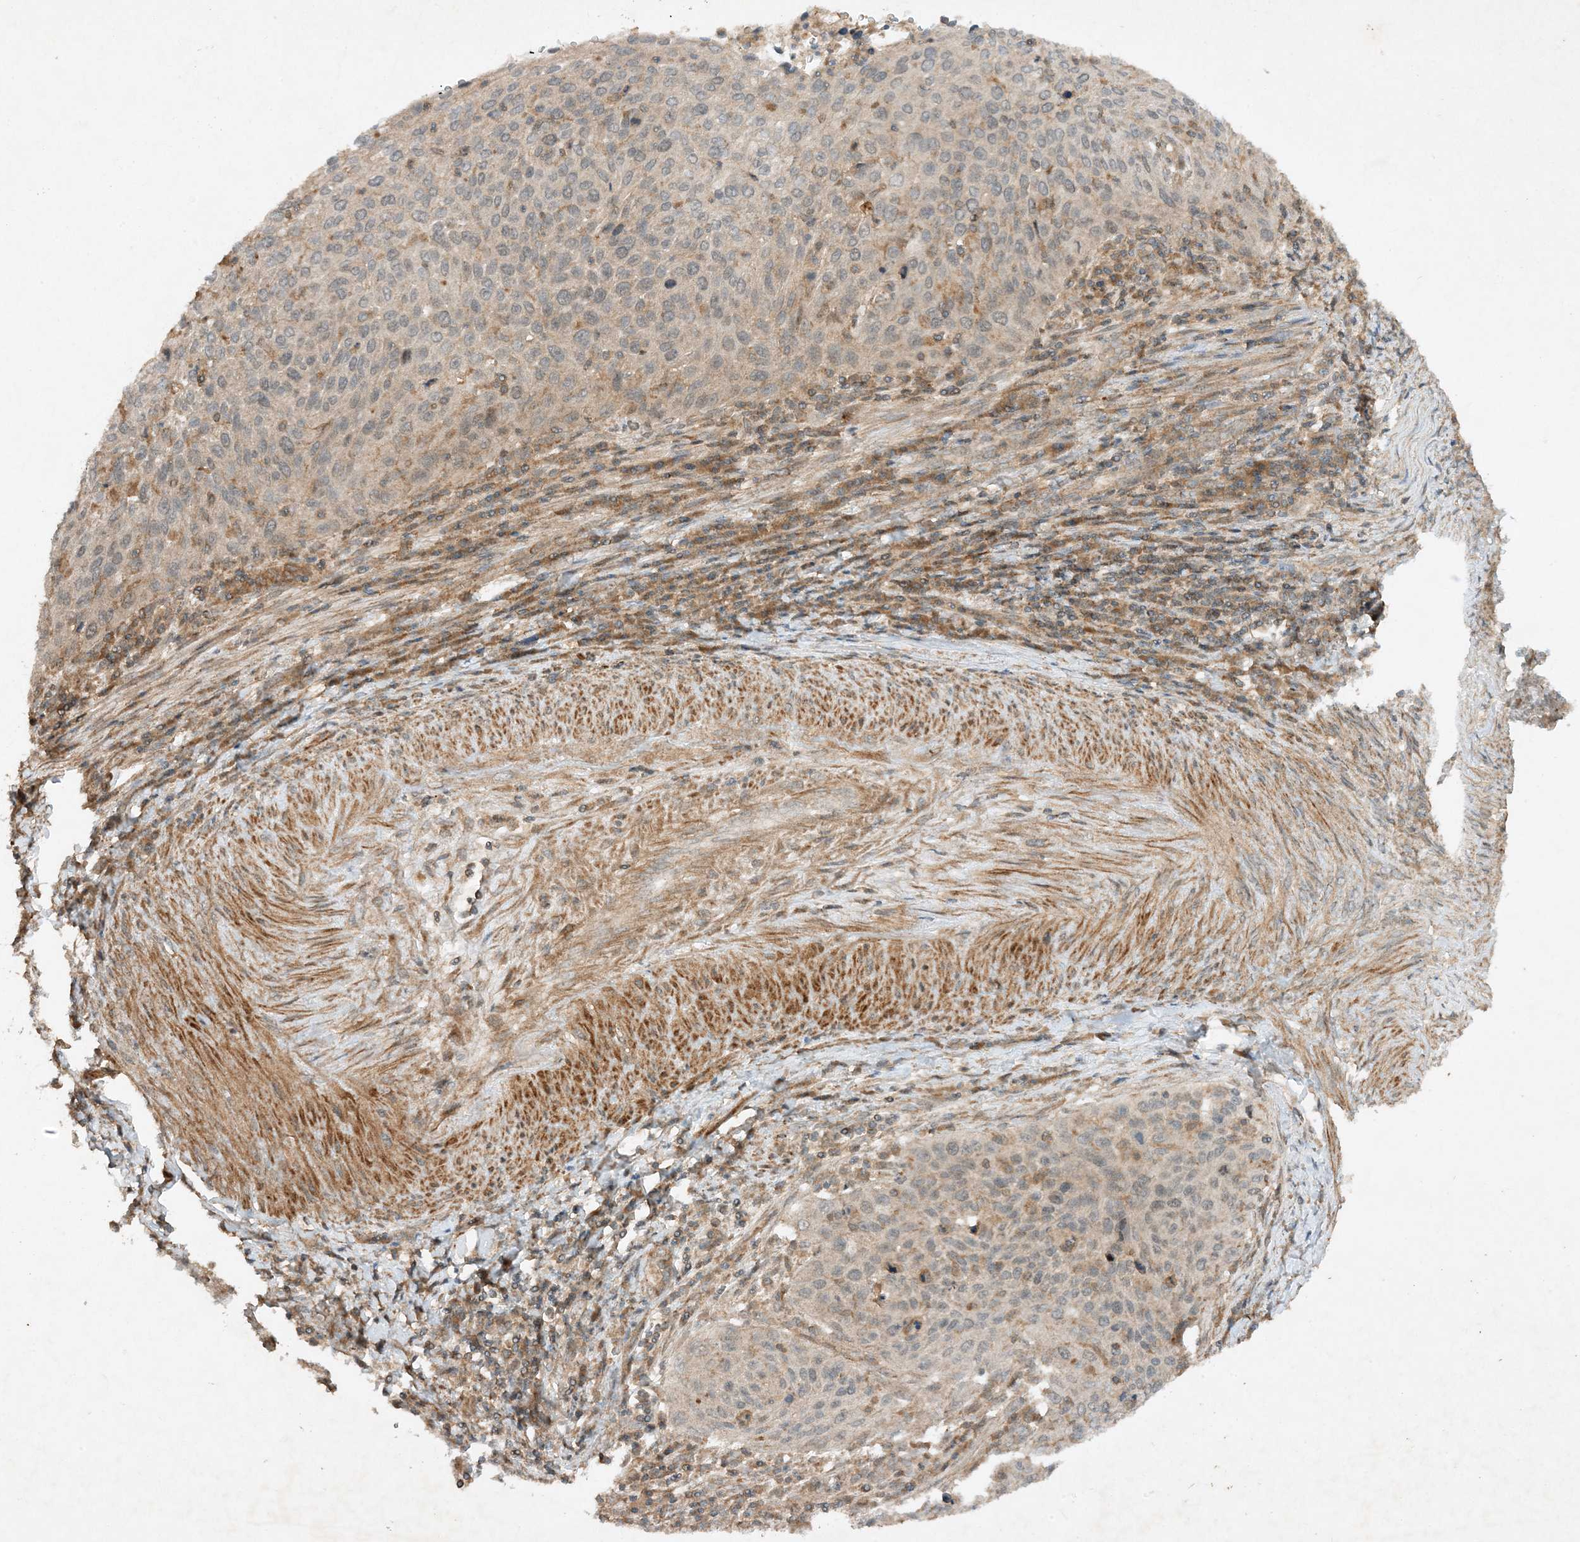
{"staining": {"intensity": "negative", "quantity": "none", "location": "none"}, "tissue": "cervical cancer", "cell_type": "Tumor cells", "image_type": "cancer", "snomed": [{"axis": "morphology", "description": "Squamous cell carcinoma, NOS"}, {"axis": "topography", "description": "Cervix"}], "caption": "DAB (3,3'-diaminobenzidine) immunohistochemical staining of human cervical cancer (squamous cell carcinoma) displays no significant expression in tumor cells.", "gene": "XRN1", "patient": {"sex": "female", "age": 32}}